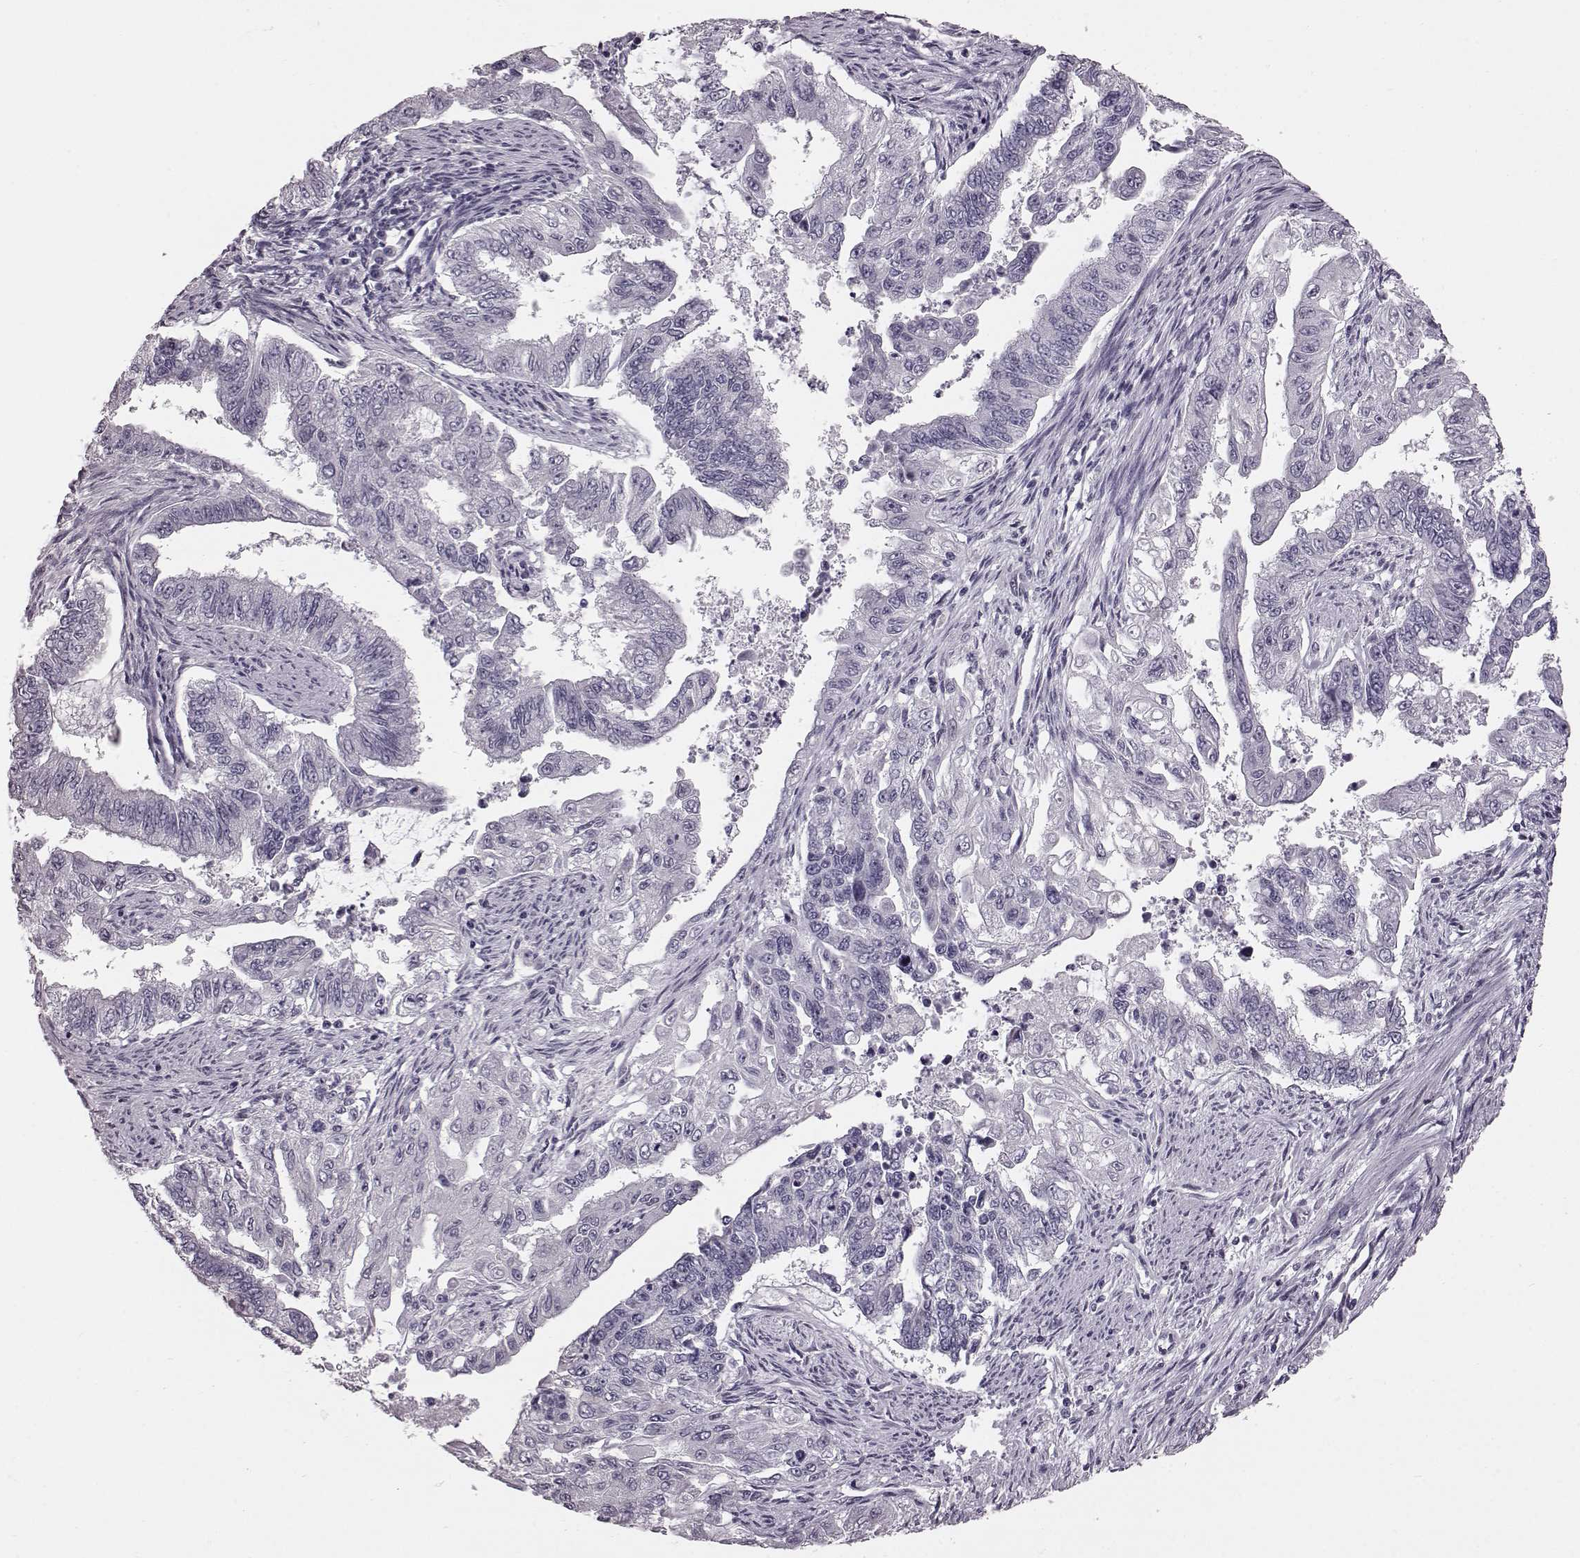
{"staining": {"intensity": "negative", "quantity": "none", "location": "none"}, "tissue": "endometrial cancer", "cell_type": "Tumor cells", "image_type": "cancer", "snomed": [{"axis": "morphology", "description": "Adenocarcinoma, NOS"}, {"axis": "topography", "description": "Uterus"}], "caption": "This is a image of immunohistochemistry (IHC) staining of endometrial cancer (adenocarcinoma), which shows no positivity in tumor cells.", "gene": "TCHHL1", "patient": {"sex": "female", "age": 59}}